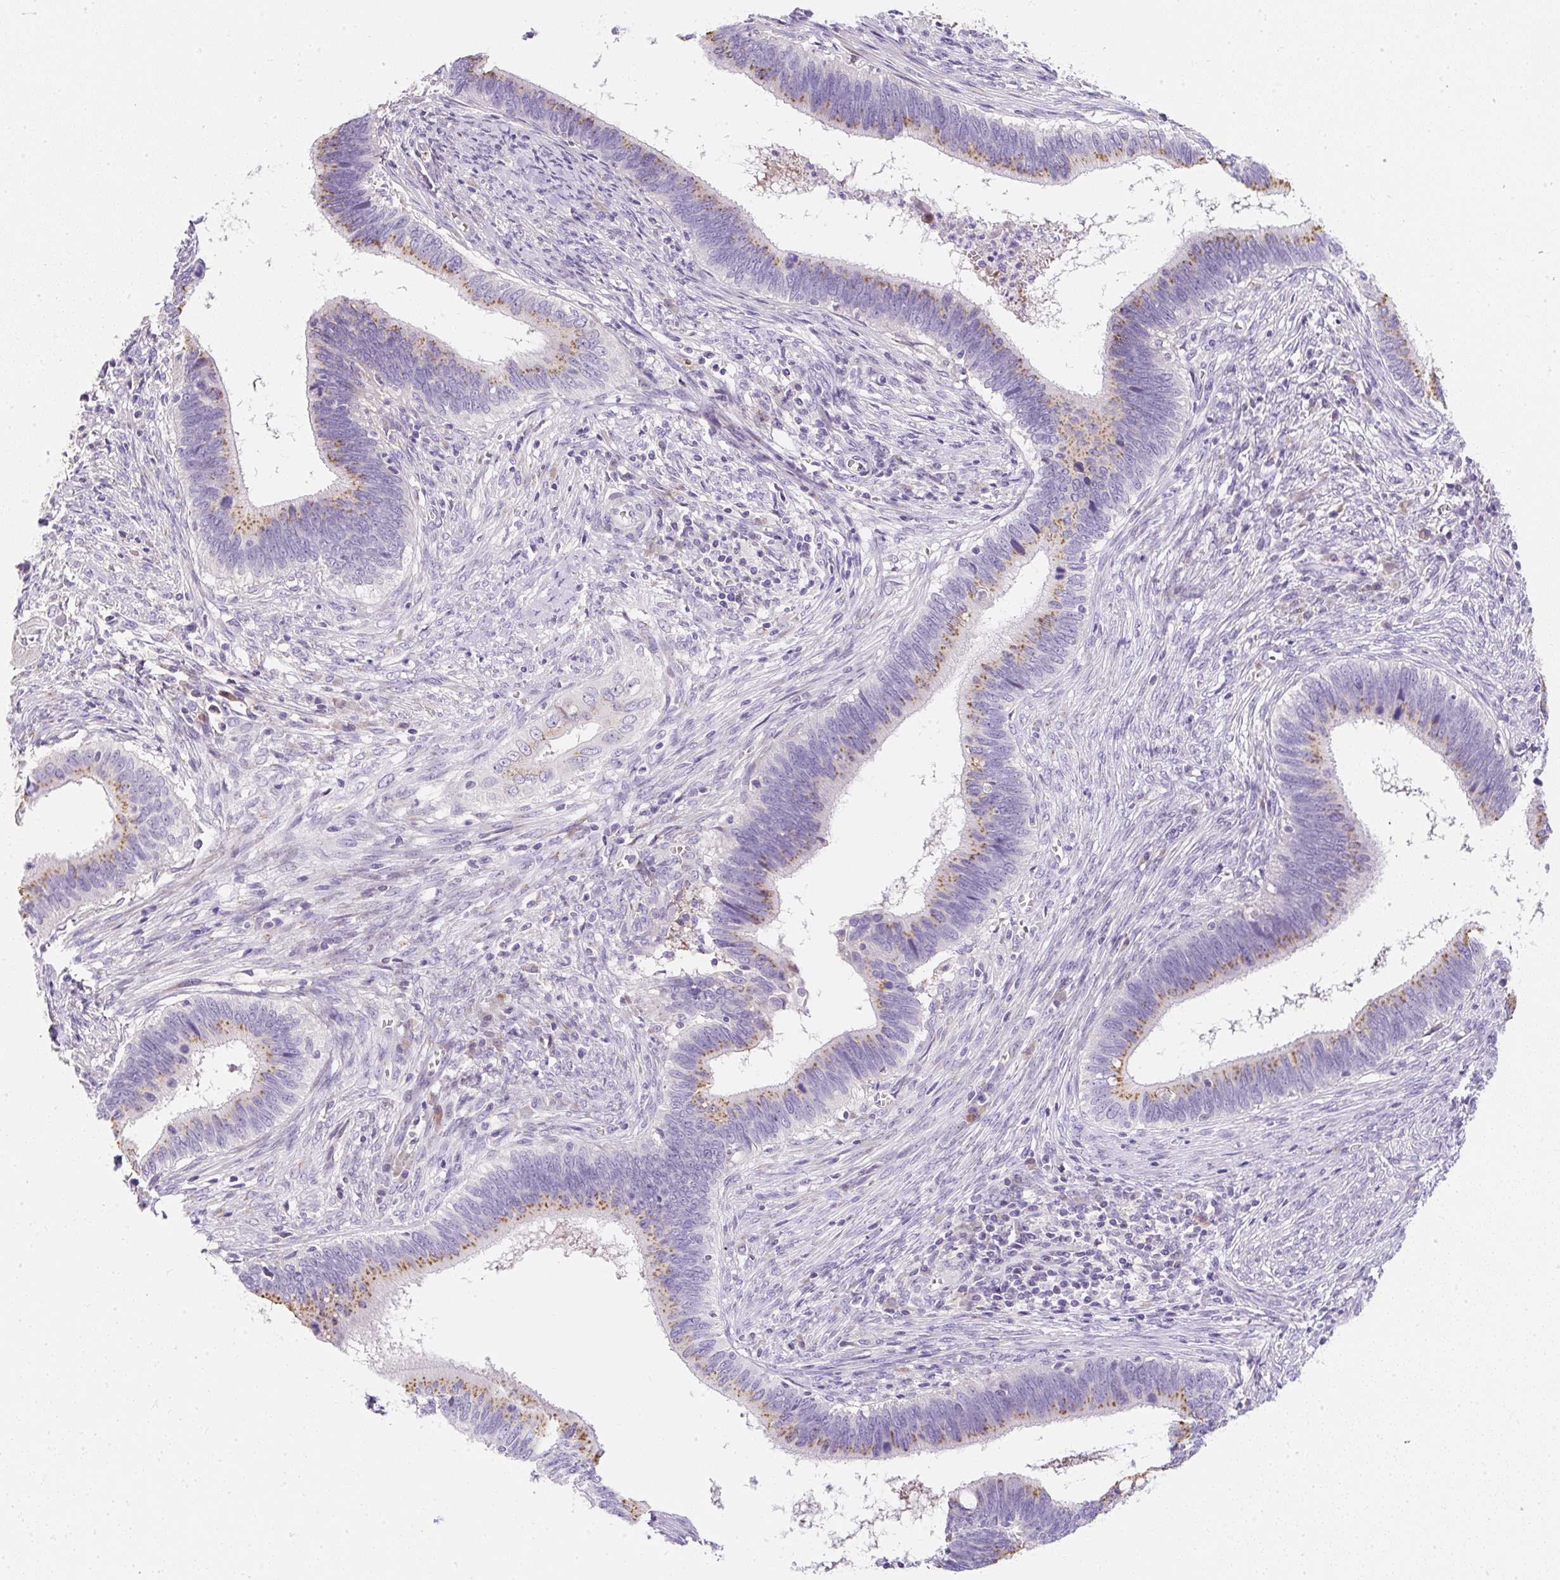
{"staining": {"intensity": "moderate", "quantity": ">75%", "location": "cytoplasmic/membranous"}, "tissue": "cervical cancer", "cell_type": "Tumor cells", "image_type": "cancer", "snomed": [{"axis": "morphology", "description": "Adenocarcinoma, NOS"}, {"axis": "topography", "description": "Cervix"}], "caption": "This is an image of IHC staining of cervical cancer (adenocarcinoma), which shows moderate expression in the cytoplasmic/membranous of tumor cells.", "gene": "DTX4", "patient": {"sex": "female", "age": 42}}